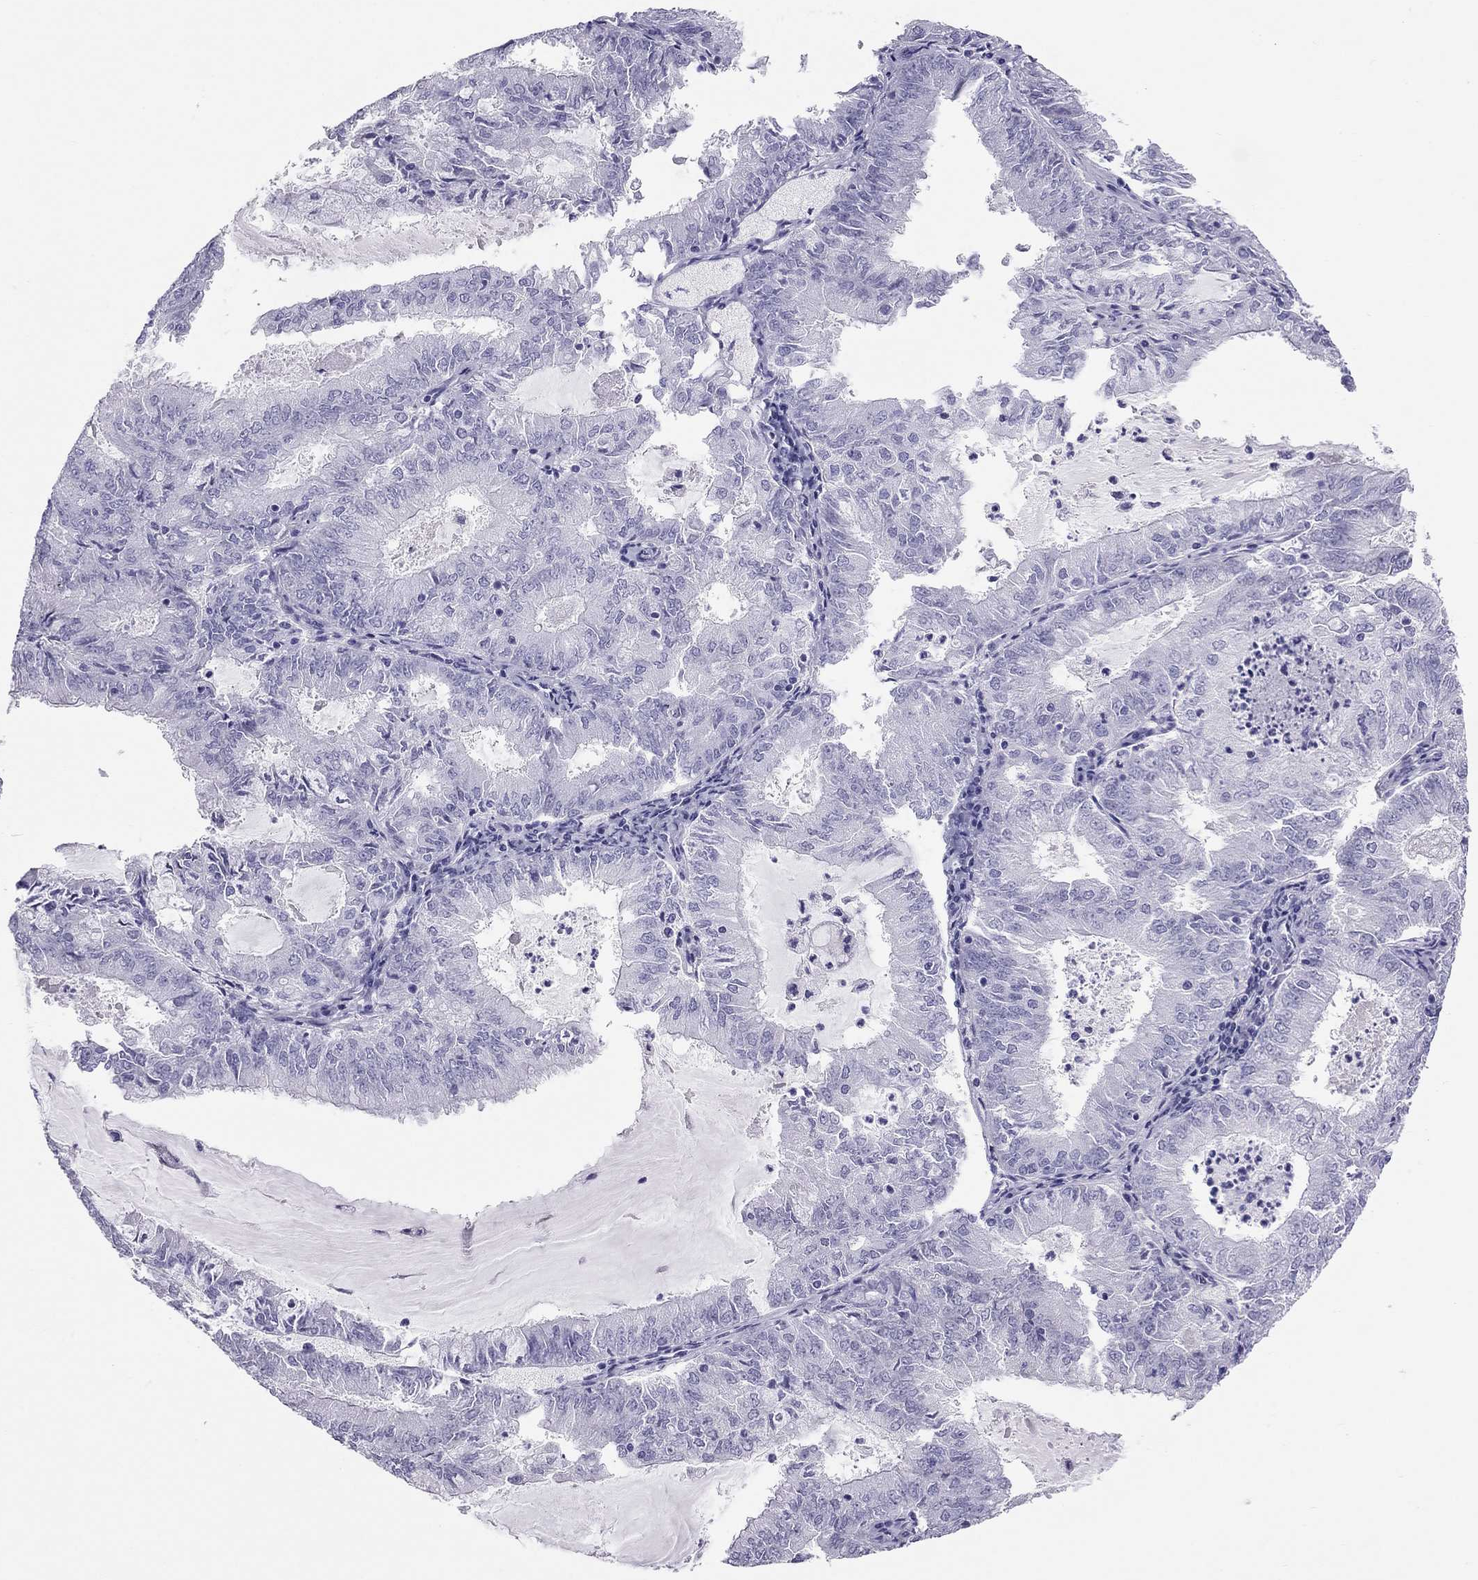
{"staining": {"intensity": "negative", "quantity": "none", "location": "none"}, "tissue": "endometrial cancer", "cell_type": "Tumor cells", "image_type": "cancer", "snomed": [{"axis": "morphology", "description": "Adenocarcinoma, NOS"}, {"axis": "topography", "description": "Endometrium"}], "caption": "This micrograph is of endometrial cancer stained with immunohistochemistry (IHC) to label a protein in brown with the nuclei are counter-stained blue. There is no expression in tumor cells.", "gene": "TRPM3", "patient": {"sex": "female", "age": 57}}